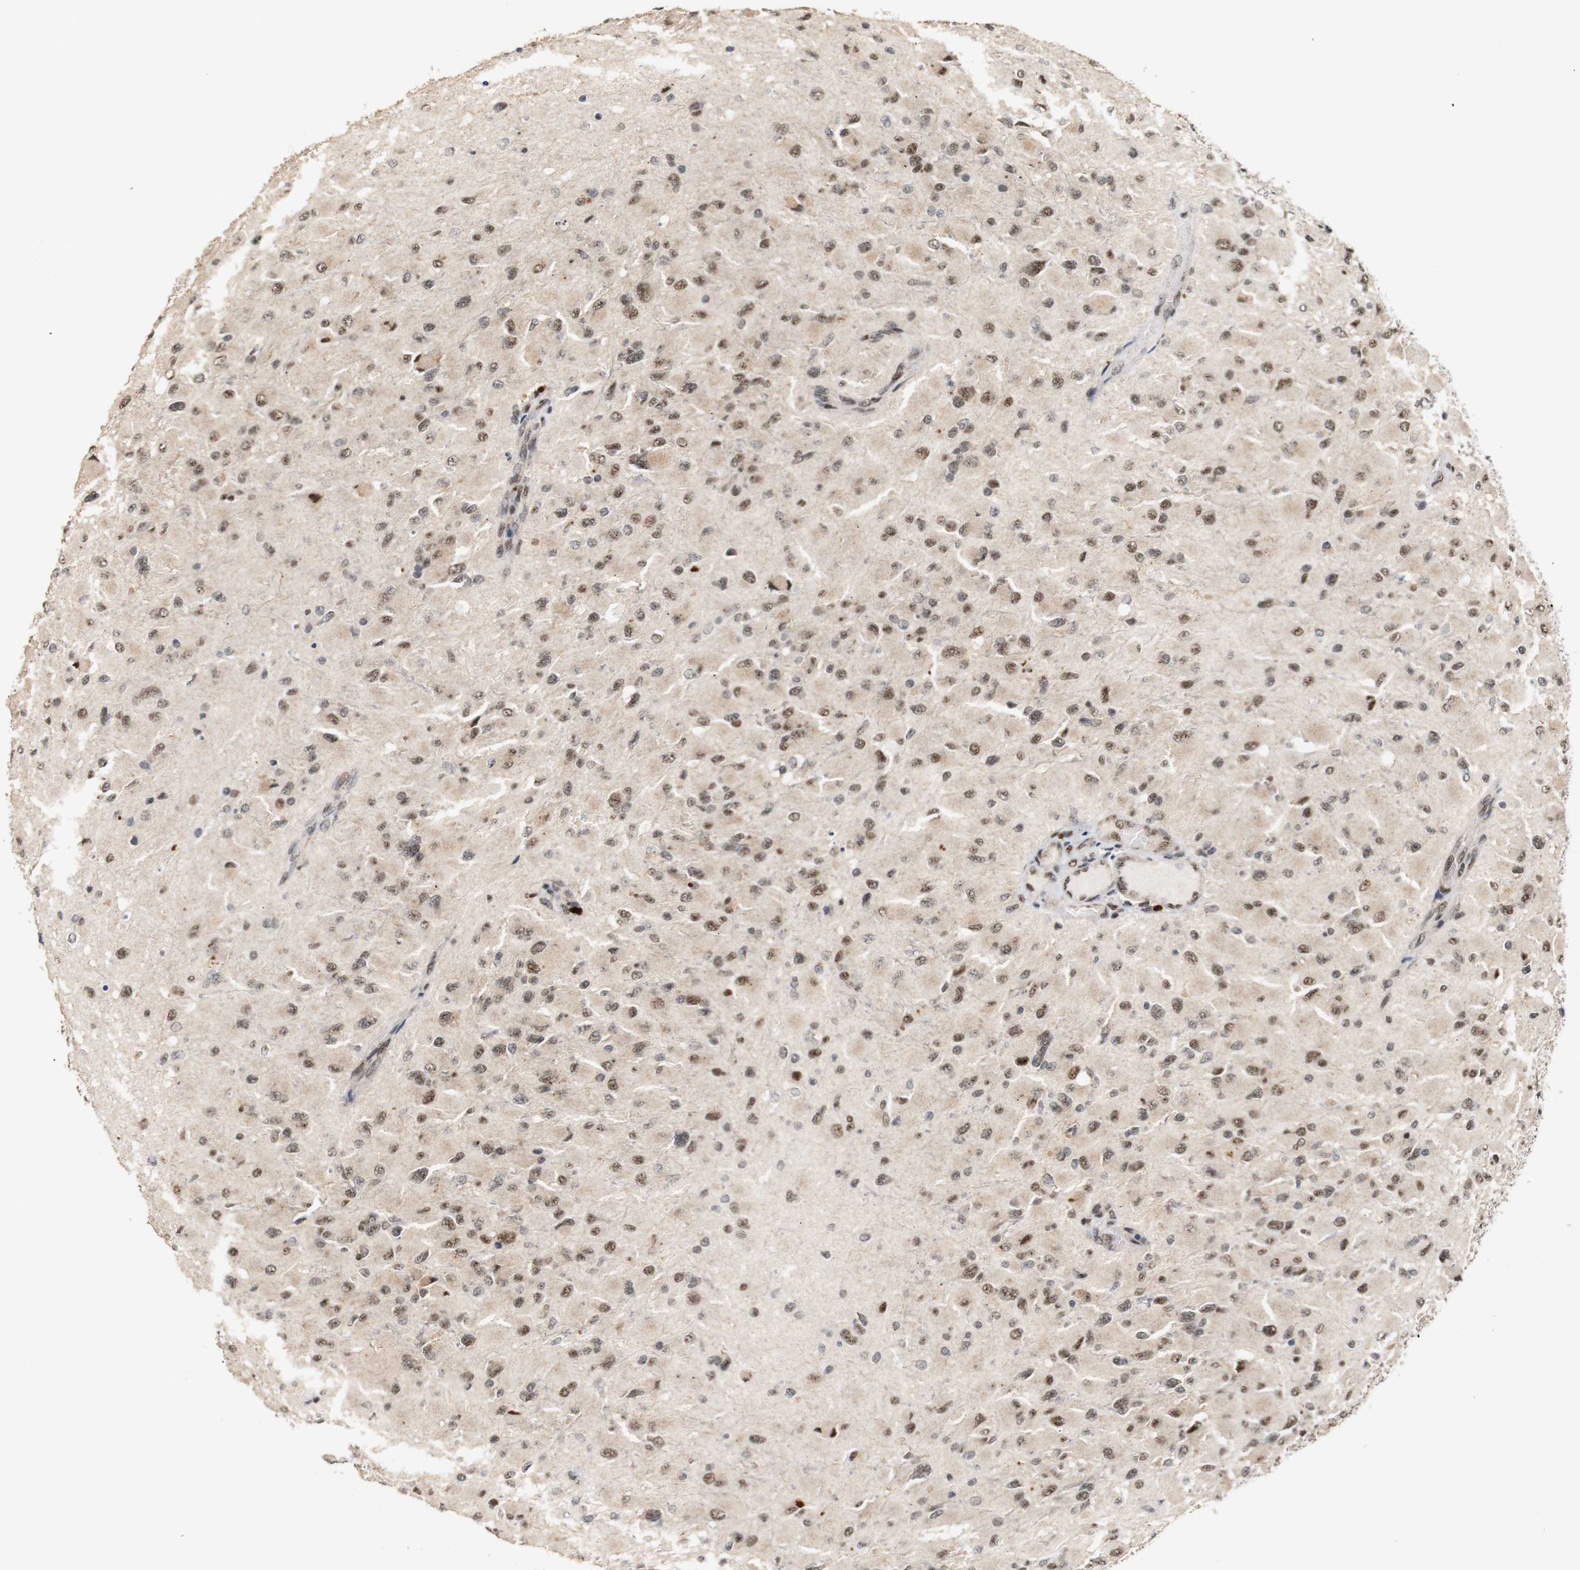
{"staining": {"intensity": "moderate", "quantity": ">75%", "location": "nuclear"}, "tissue": "glioma", "cell_type": "Tumor cells", "image_type": "cancer", "snomed": [{"axis": "morphology", "description": "Glioma, malignant, High grade"}, {"axis": "topography", "description": "Cerebral cortex"}], "caption": "This is a photomicrograph of immunohistochemistry staining of glioma, which shows moderate positivity in the nuclear of tumor cells.", "gene": "PYM1", "patient": {"sex": "female", "age": 36}}